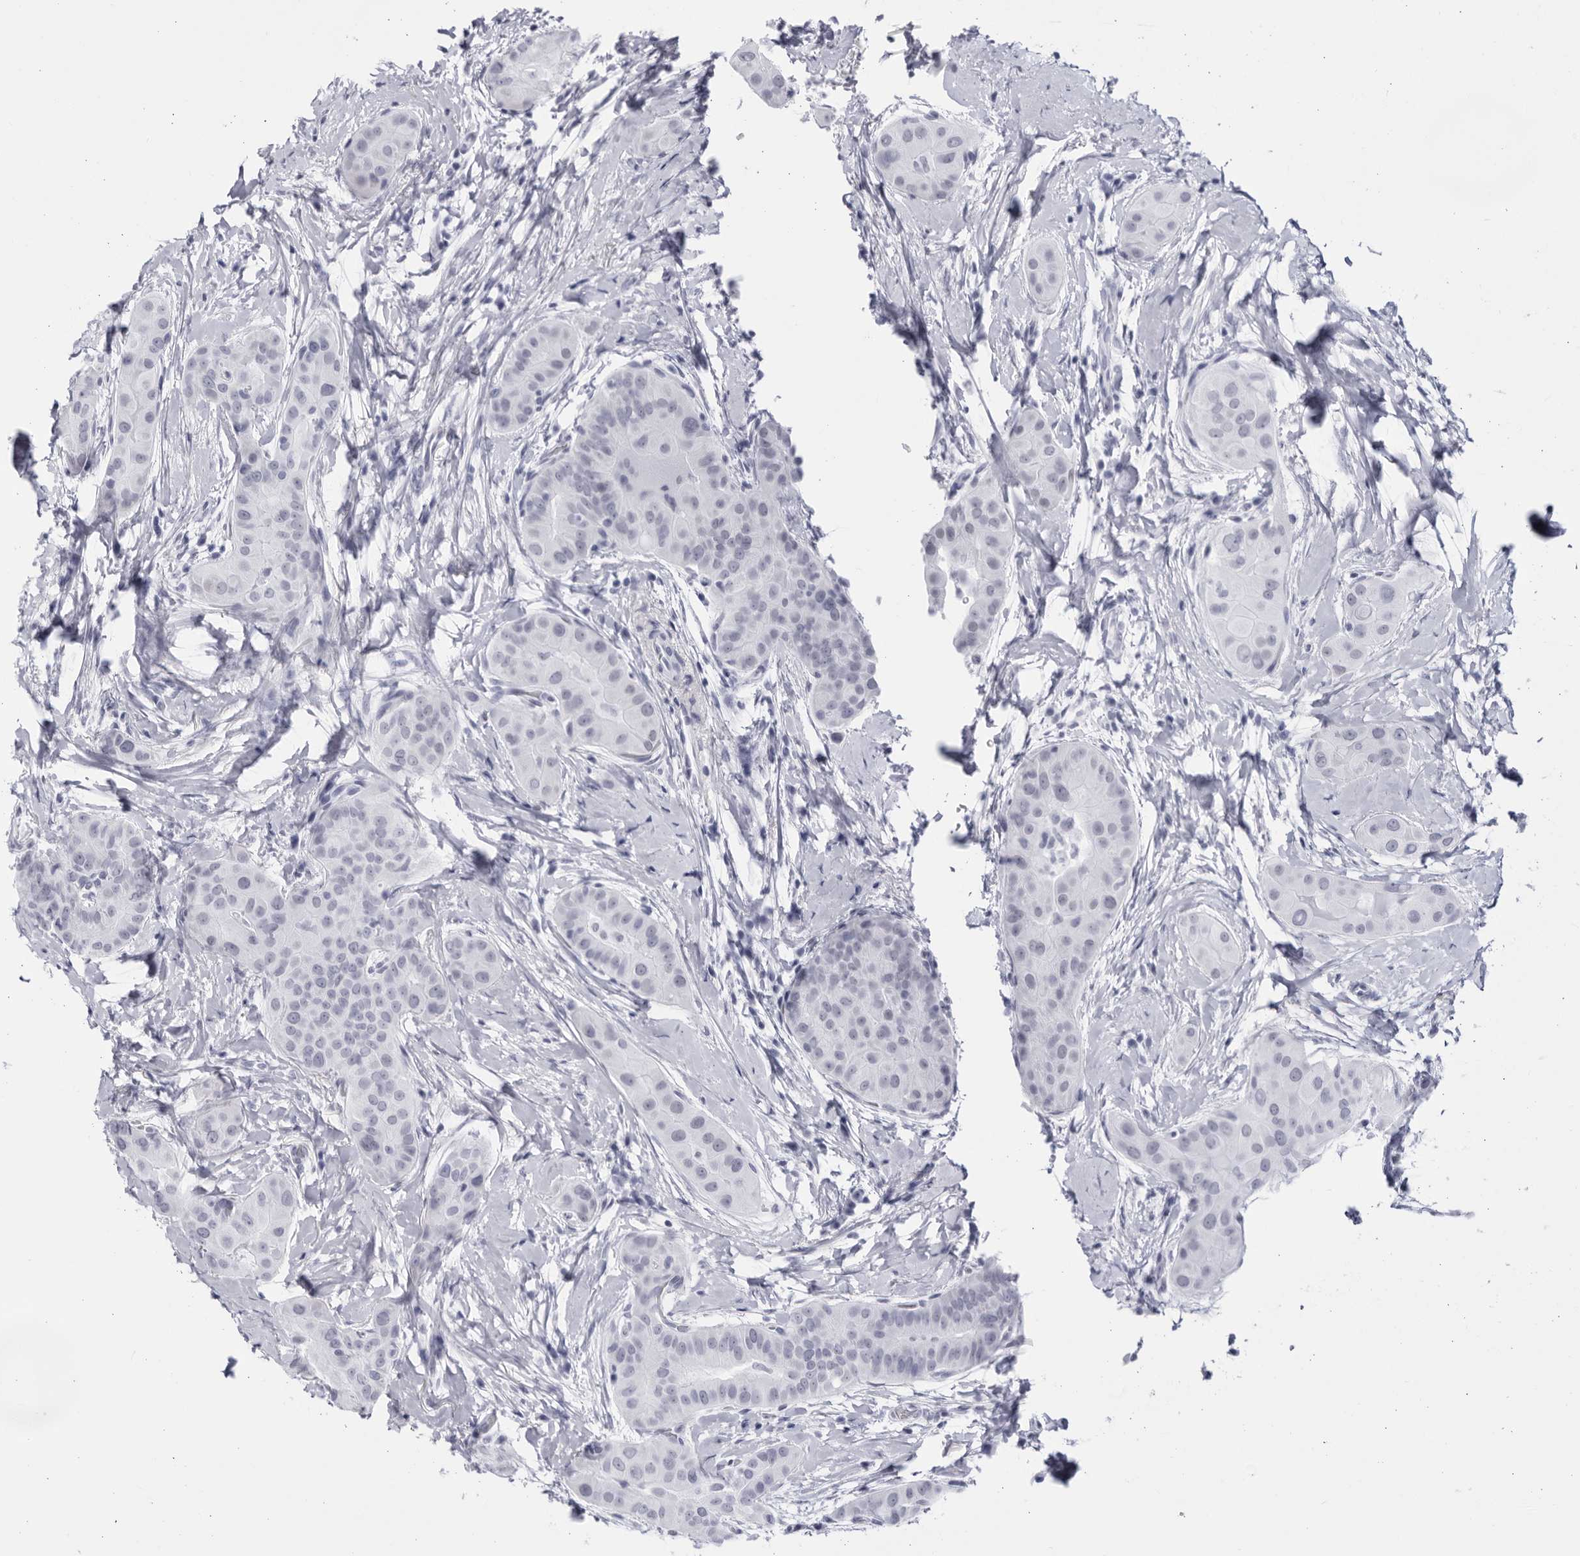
{"staining": {"intensity": "negative", "quantity": "none", "location": "none"}, "tissue": "thyroid cancer", "cell_type": "Tumor cells", "image_type": "cancer", "snomed": [{"axis": "morphology", "description": "Papillary adenocarcinoma, NOS"}, {"axis": "topography", "description": "Thyroid gland"}], "caption": "High magnification brightfield microscopy of thyroid cancer (papillary adenocarcinoma) stained with DAB (3,3'-diaminobenzidine) (brown) and counterstained with hematoxylin (blue): tumor cells show no significant staining.", "gene": "CCDC181", "patient": {"sex": "male", "age": 33}}